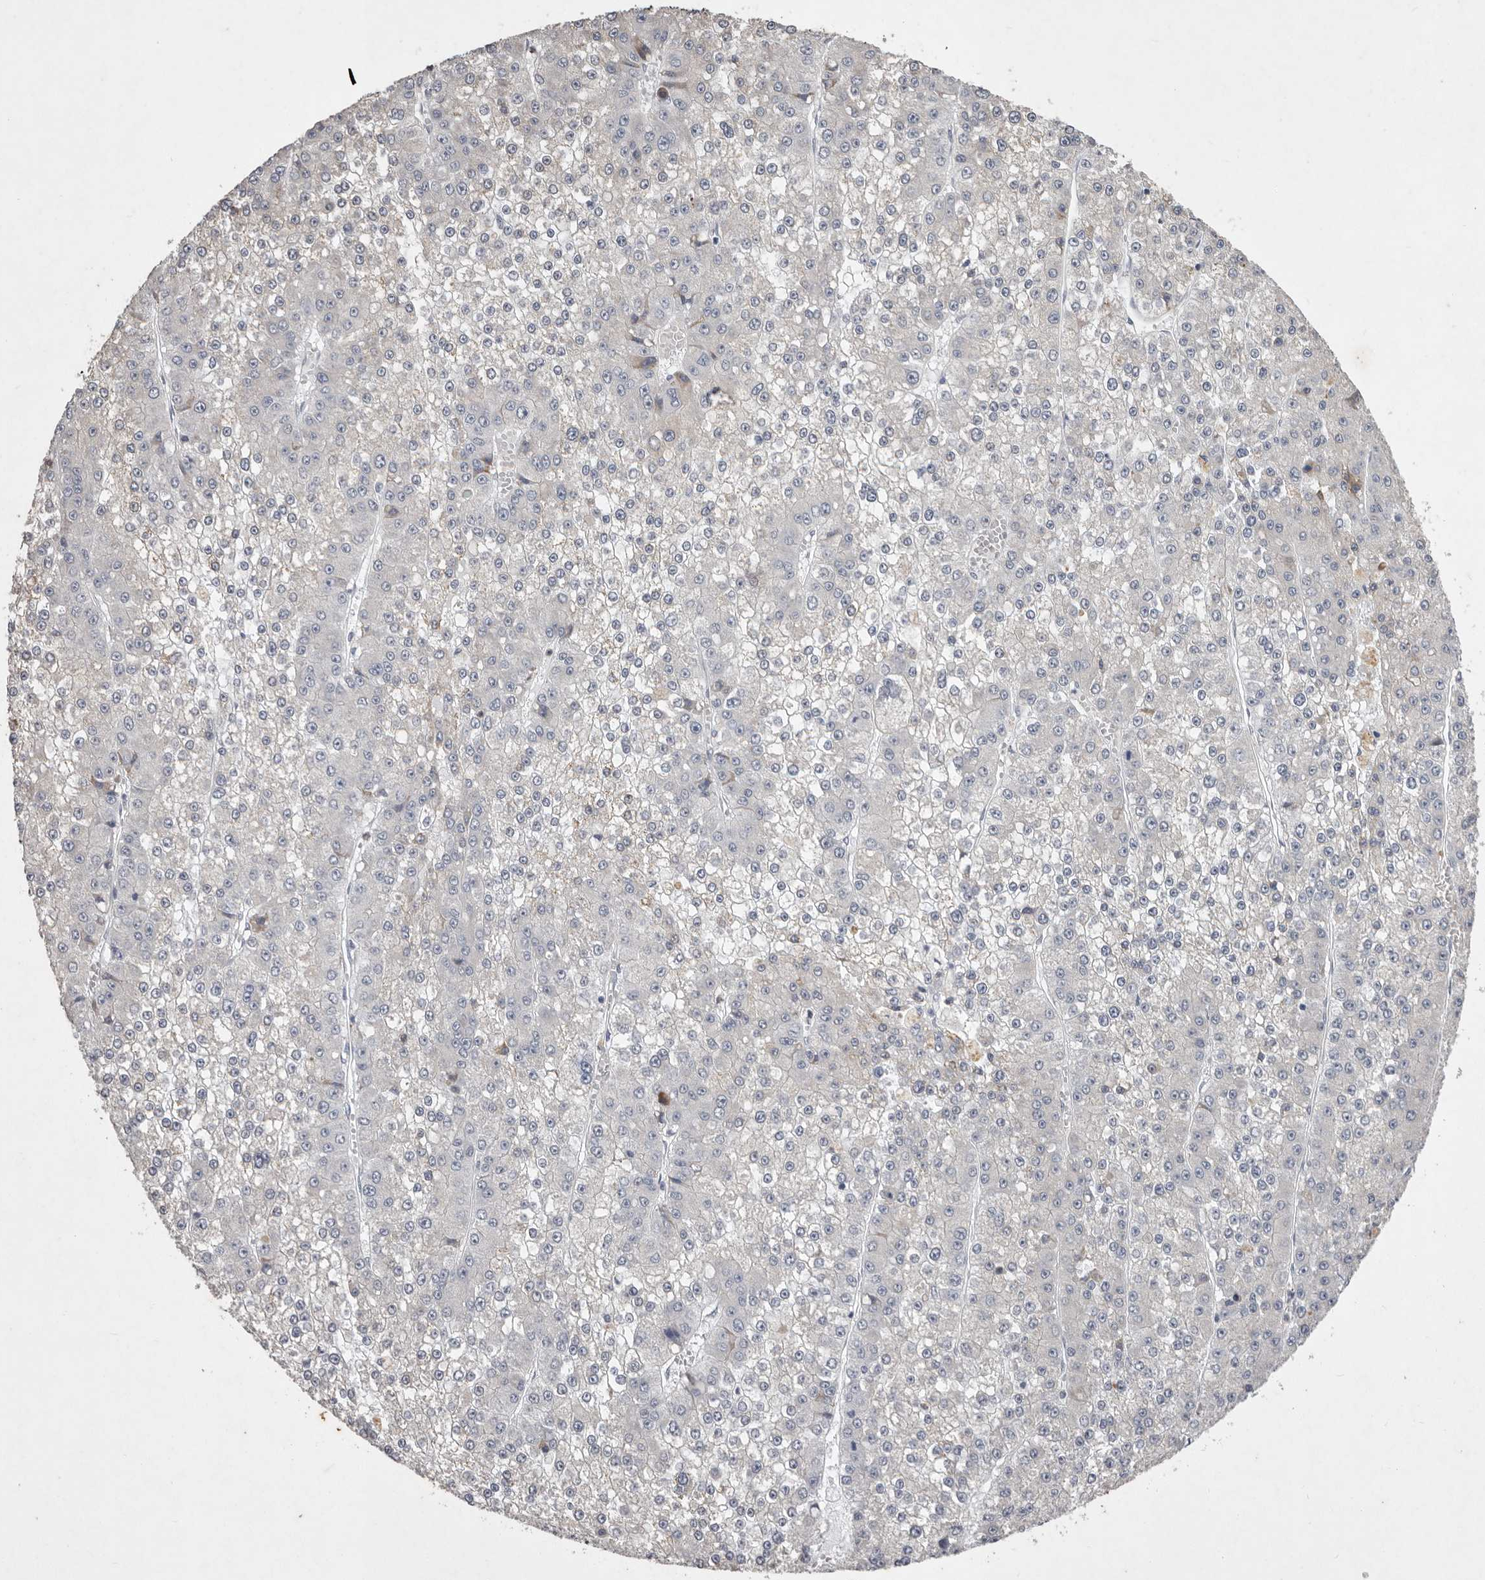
{"staining": {"intensity": "negative", "quantity": "none", "location": "none"}, "tissue": "liver cancer", "cell_type": "Tumor cells", "image_type": "cancer", "snomed": [{"axis": "morphology", "description": "Carcinoma, Hepatocellular, NOS"}, {"axis": "topography", "description": "Liver"}], "caption": "This is an IHC image of human hepatocellular carcinoma (liver). There is no staining in tumor cells.", "gene": "NKAIN4", "patient": {"sex": "female", "age": 73}}